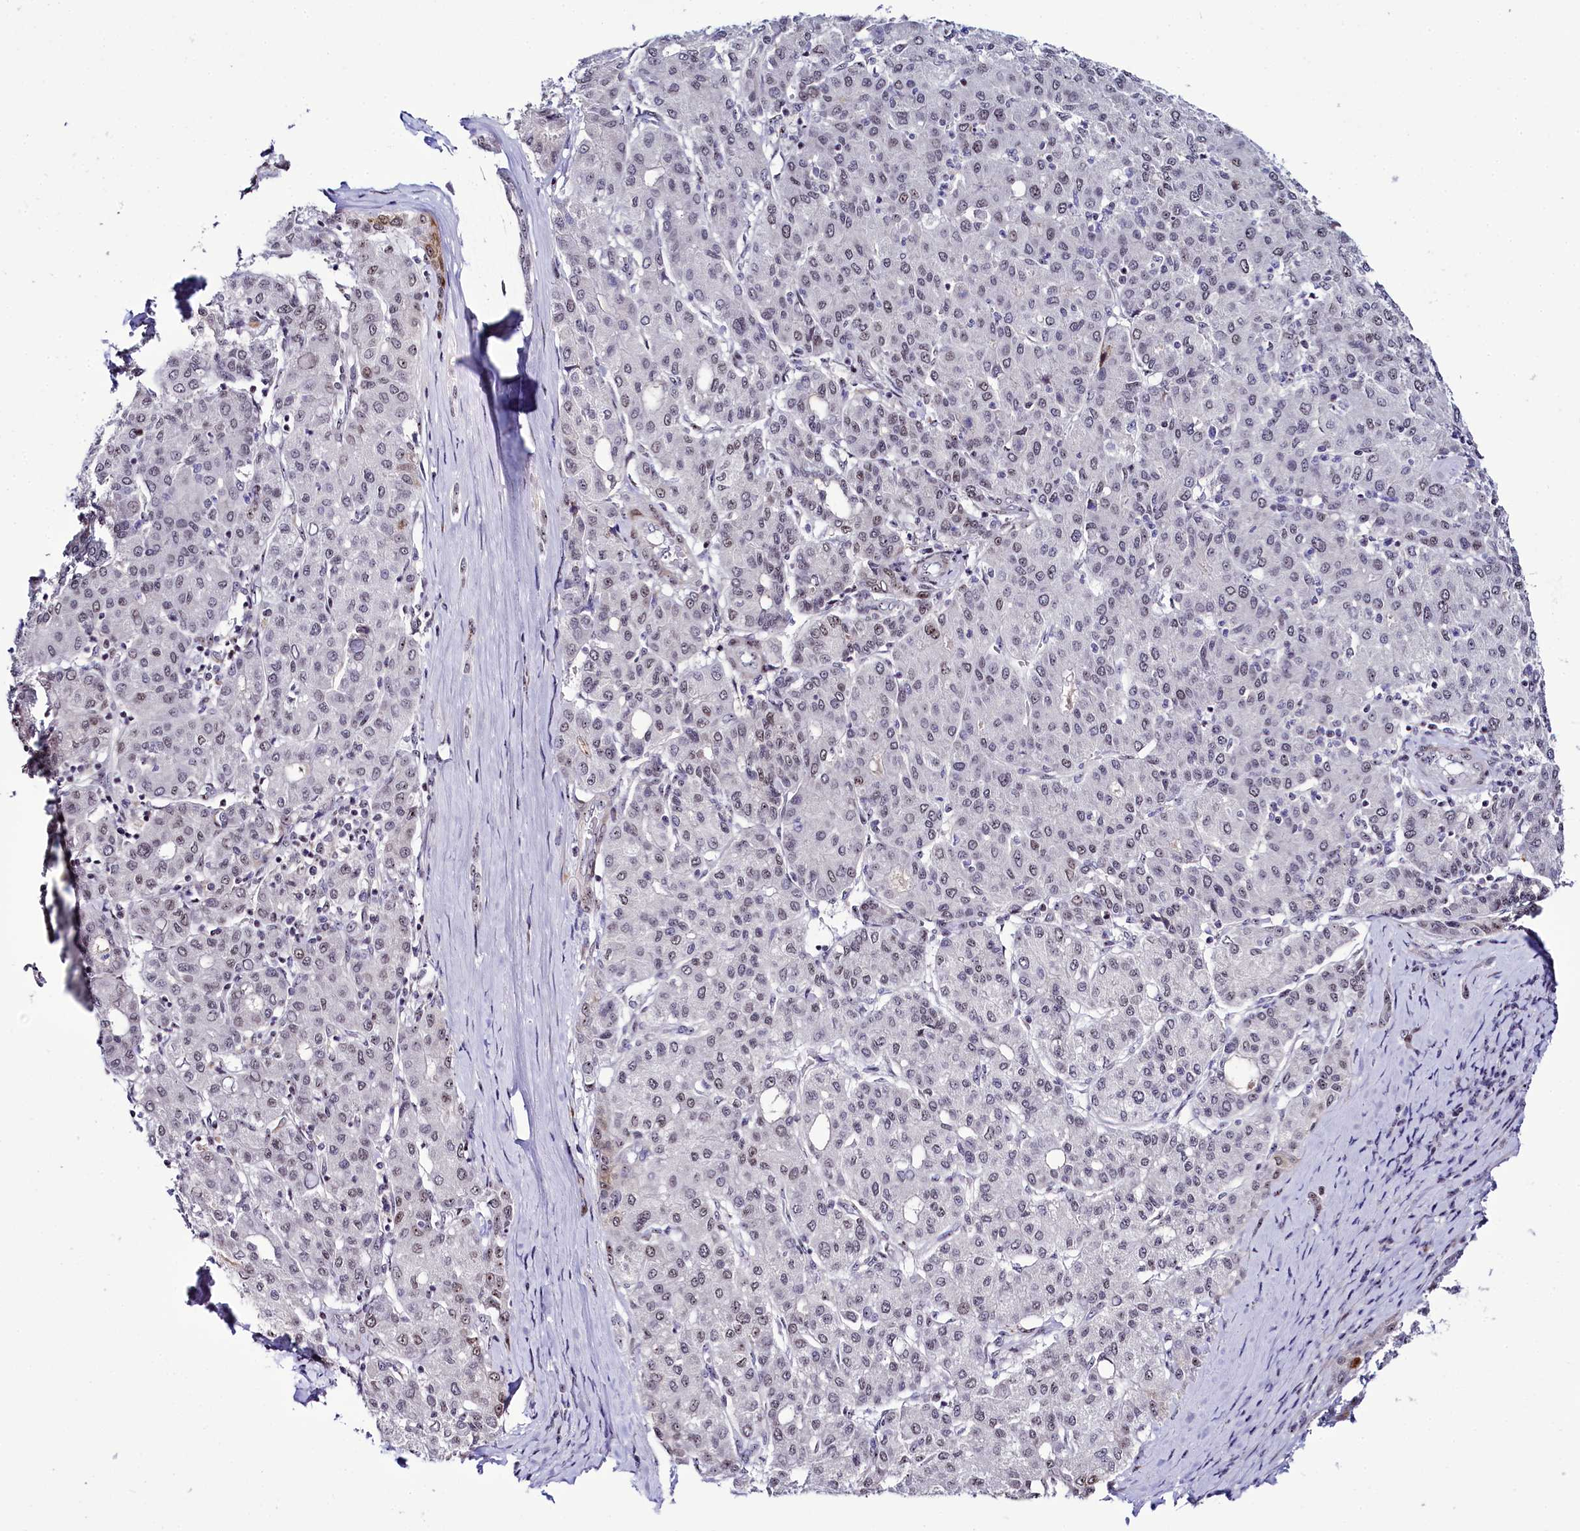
{"staining": {"intensity": "weak", "quantity": ">75%", "location": "nuclear"}, "tissue": "liver cancer", "cell_type": "Tumor cells", "image_type": "cancer", "snomed": [{"axis": "morphology", "description": "Carcinoma, Hepatocellular, NOS"}, {"axis": "topography", "description": "Liver"}], "caption": "This histopathology image displays IHC staining of human liver cancer, with low weak nuclear positivity in about >75% of tumor cells.", "gene": "TCOF1", "patient": {"sex": "male", "age": 65}}